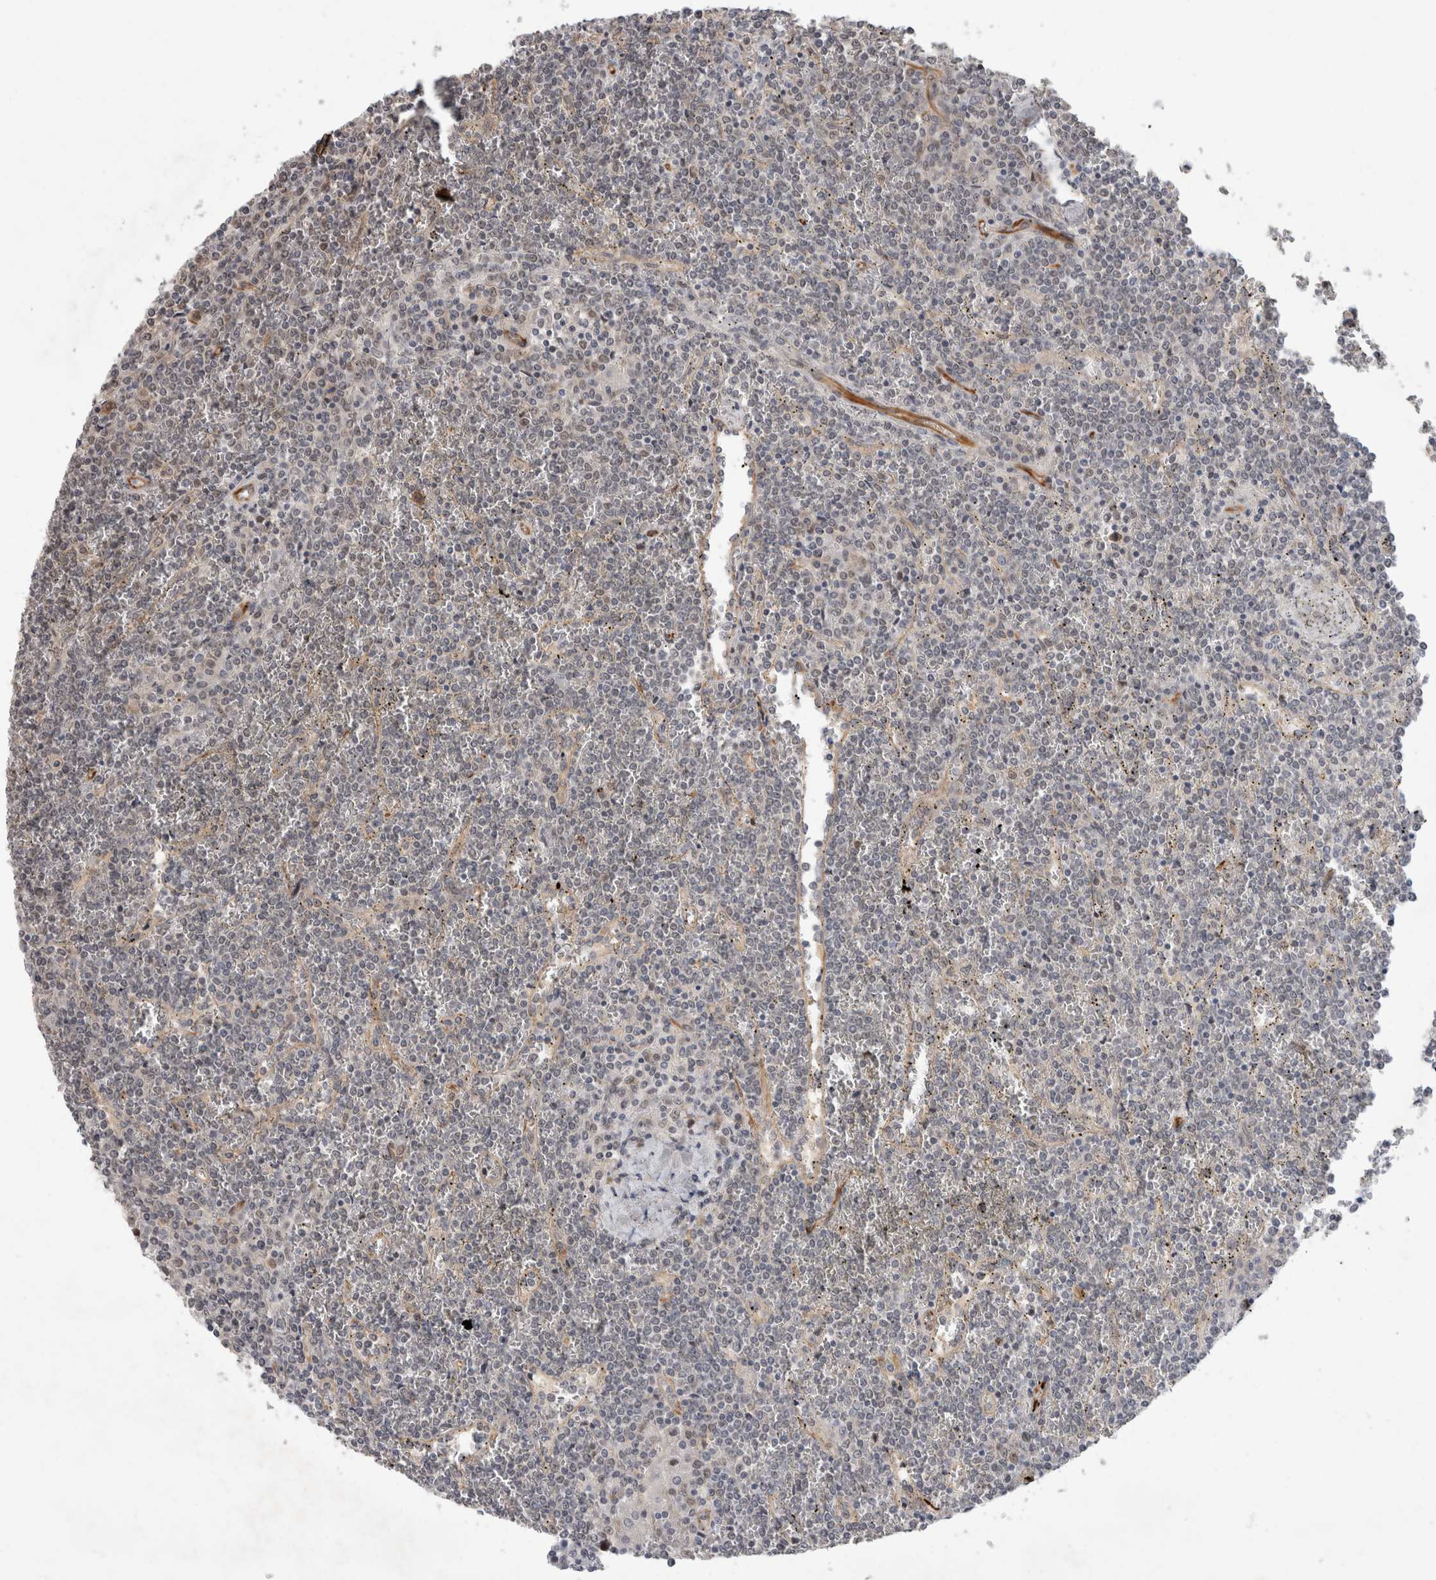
{"staining": {"intensity": "weak", "quantity": "<25%", "location": "cytoplasmic/membranous,nuclear"}, "tissue": "lymphoma", "cell_type": "Tumor cells", "image_type": "cancer", "snomed": [{"axis": "morphology", "description": "Malignant lymphoma, non-Hodgkin's type, Low grade"}, {"axis": "topography", "description": "Spleen"}], "caption": "Lymphoma was stained to show a protein in brown. There is no significant positivity in tumor cells.", "gene": "CRISPLD1", "patient": {"sex": "female", "age": 19}}